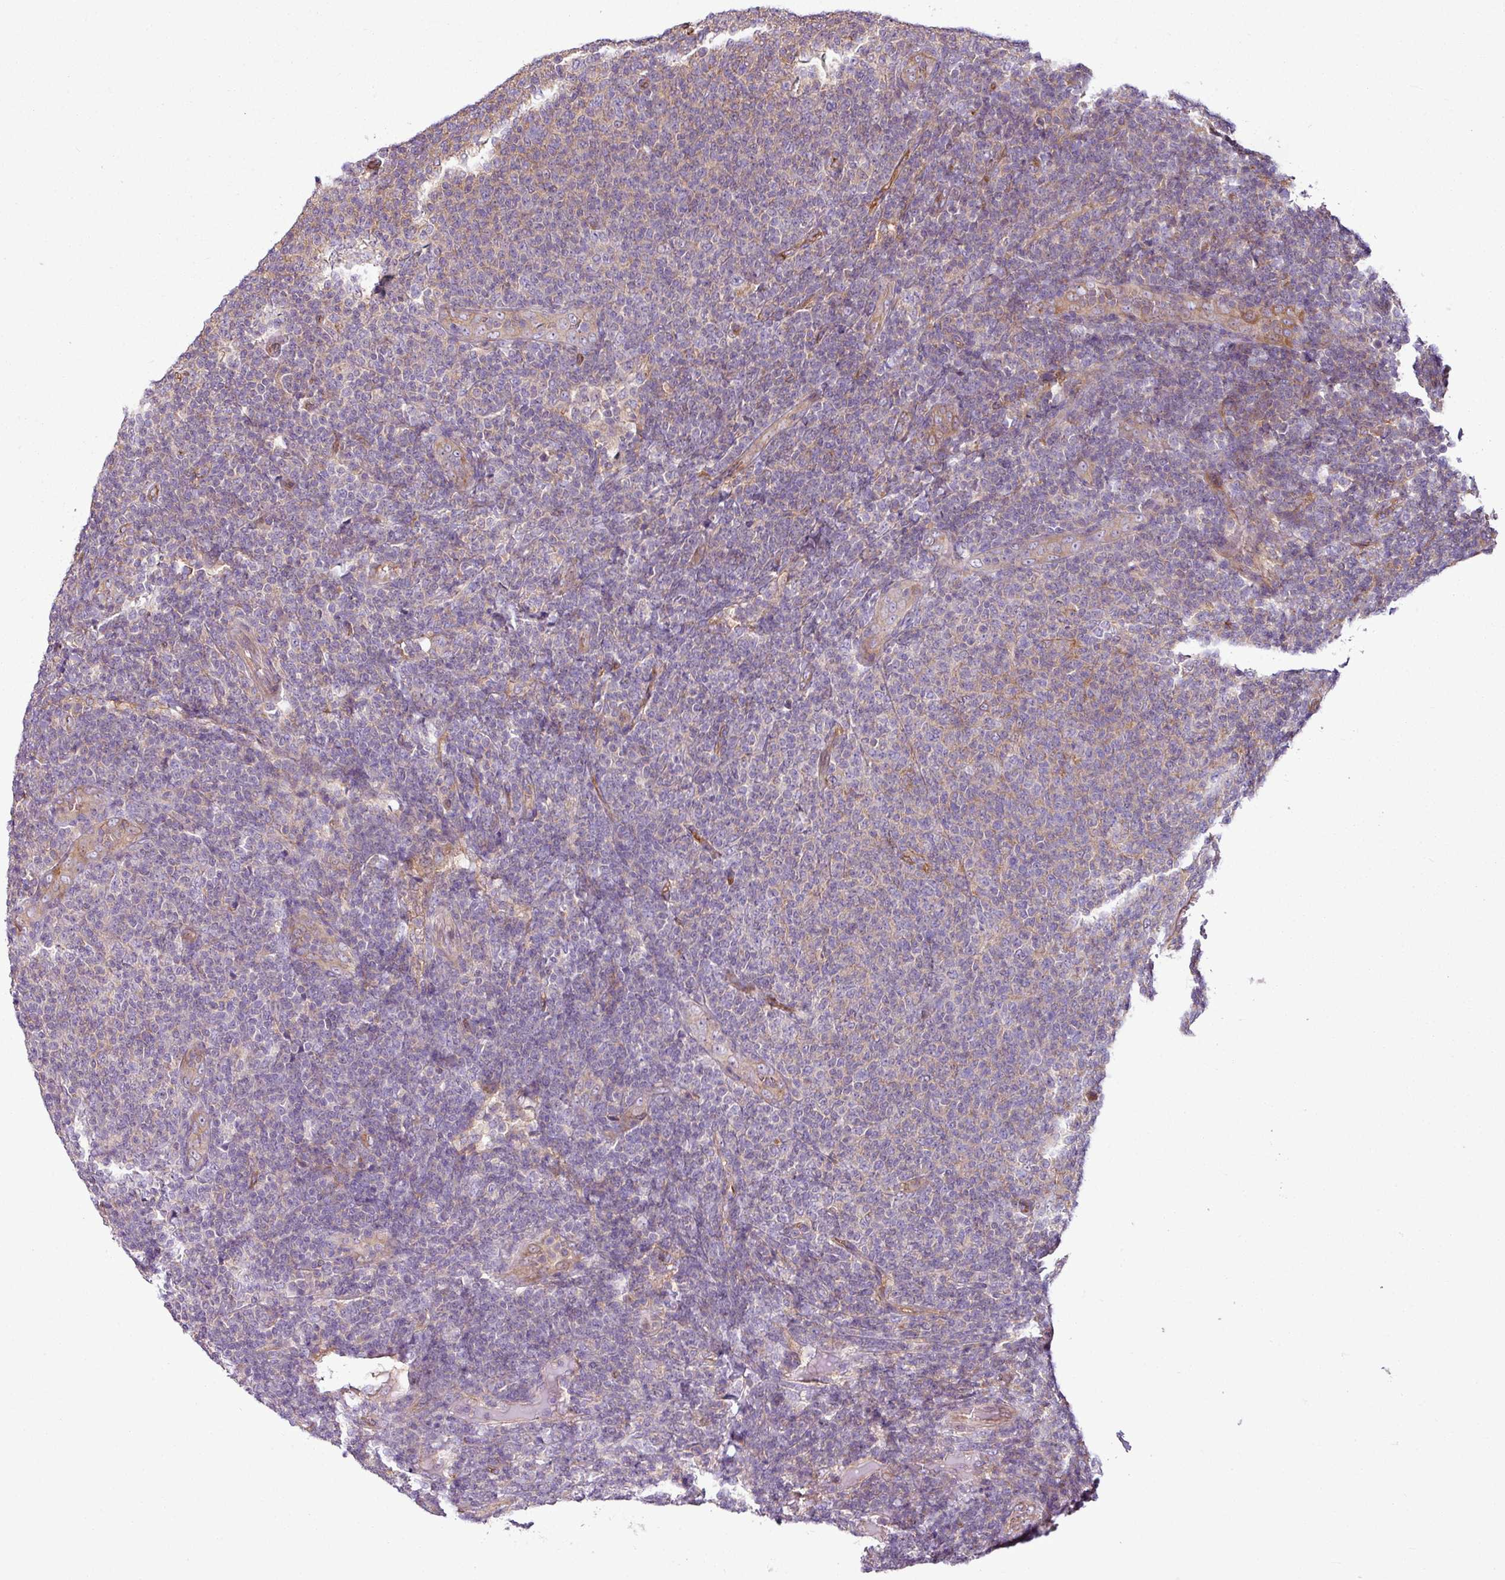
{"staining": {"intensity": "negative", "quantity": "none", "location": "none"}, "tissue": "lymphoma", "cell_type": "Tumor cells", "image_type": "cancer", "snomed": [{"axis": "morphology", "description": "Malignant lymphoma, non-Hodgkin's type, Low grade"}, {"axis": "topography", "description": "Lymph node"}], "caption": "The immunohistochemistry histopathology image has no significant expression in tumor cells of low-grade malignant lymphoma, non-Hodgkin's type tissue.", "gene": "ZNF106", "patient": {"sex": "male", "age": 66}}